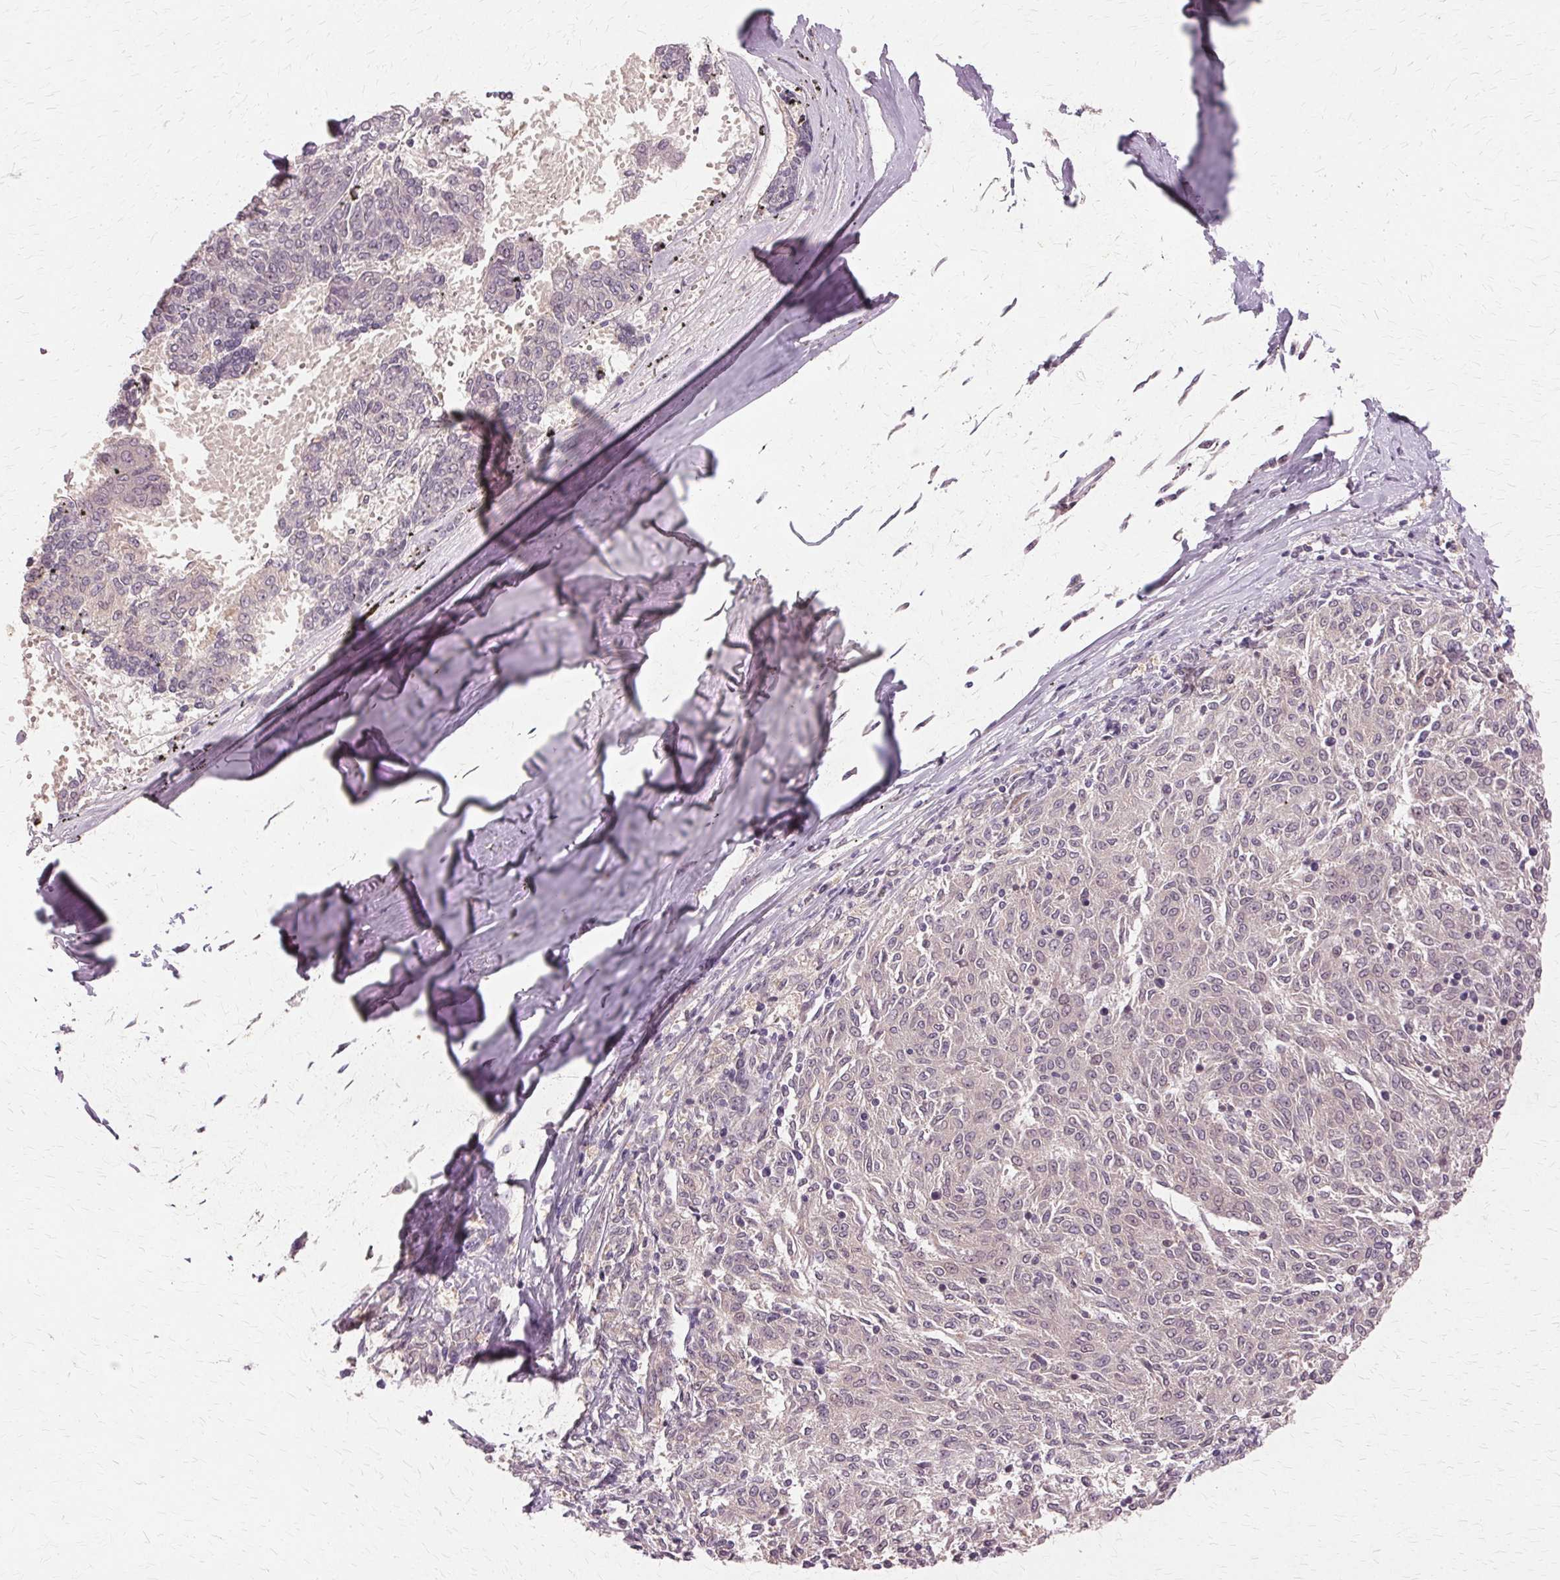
{"staining": {"intensity": "negative", "quantity": "none", "location": "none"}, "tissue": "melanoma", "cell_type": "Tumor cells", "image_type": "cancer", "snomed": [{"axis": "morphology", "description": "Malignant melanoma, NOS"}, {"axis": "topography", "description": "Skin"}], "caption": "Photomicrograph shows no protein staining in tumor cells of melanoma tissue.", "gene": "PRMT5", "patient": {"sex": "female", "age": 72}}